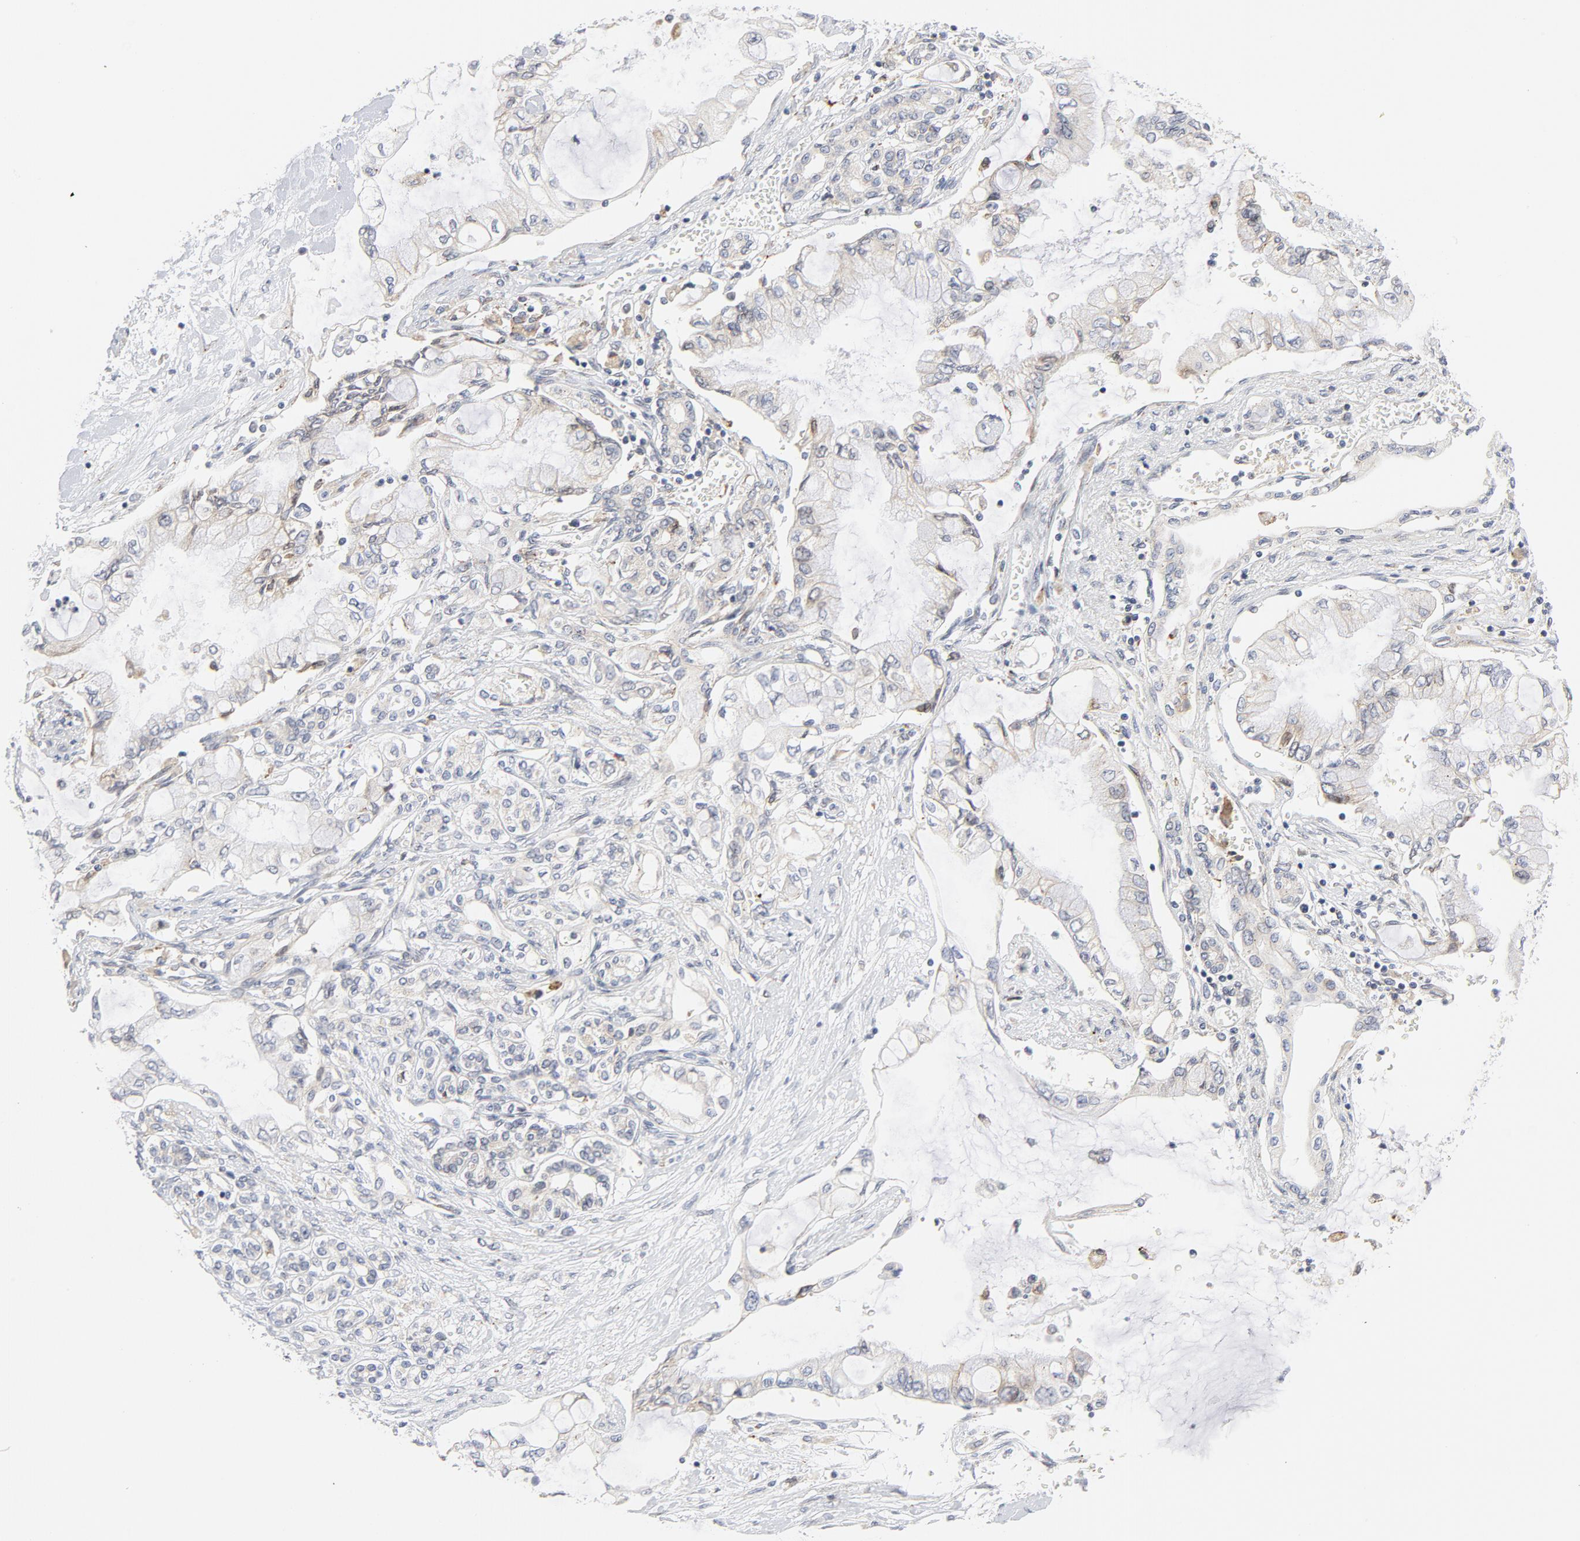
{"staining": {"intensity": "weak", "quantity": "<25%", "location": "cytoplasmic/membranous"}, "tissue": "pancreatic cancer", "cell_type": "Tumor cells", "image_type": "cancer", "snomed": [{"axis": "morphology", "description": "Adenocarcinoma, NOS"}, {"axis": "topography", "description": "Pancreas"}], "caption": "Pancreatic adenocarcinoma was stained to show a protein in brown. There is no significant positivity in tumor cells.", "gene": "LRP6", "patient": {"sex": "female", "age": 70}}